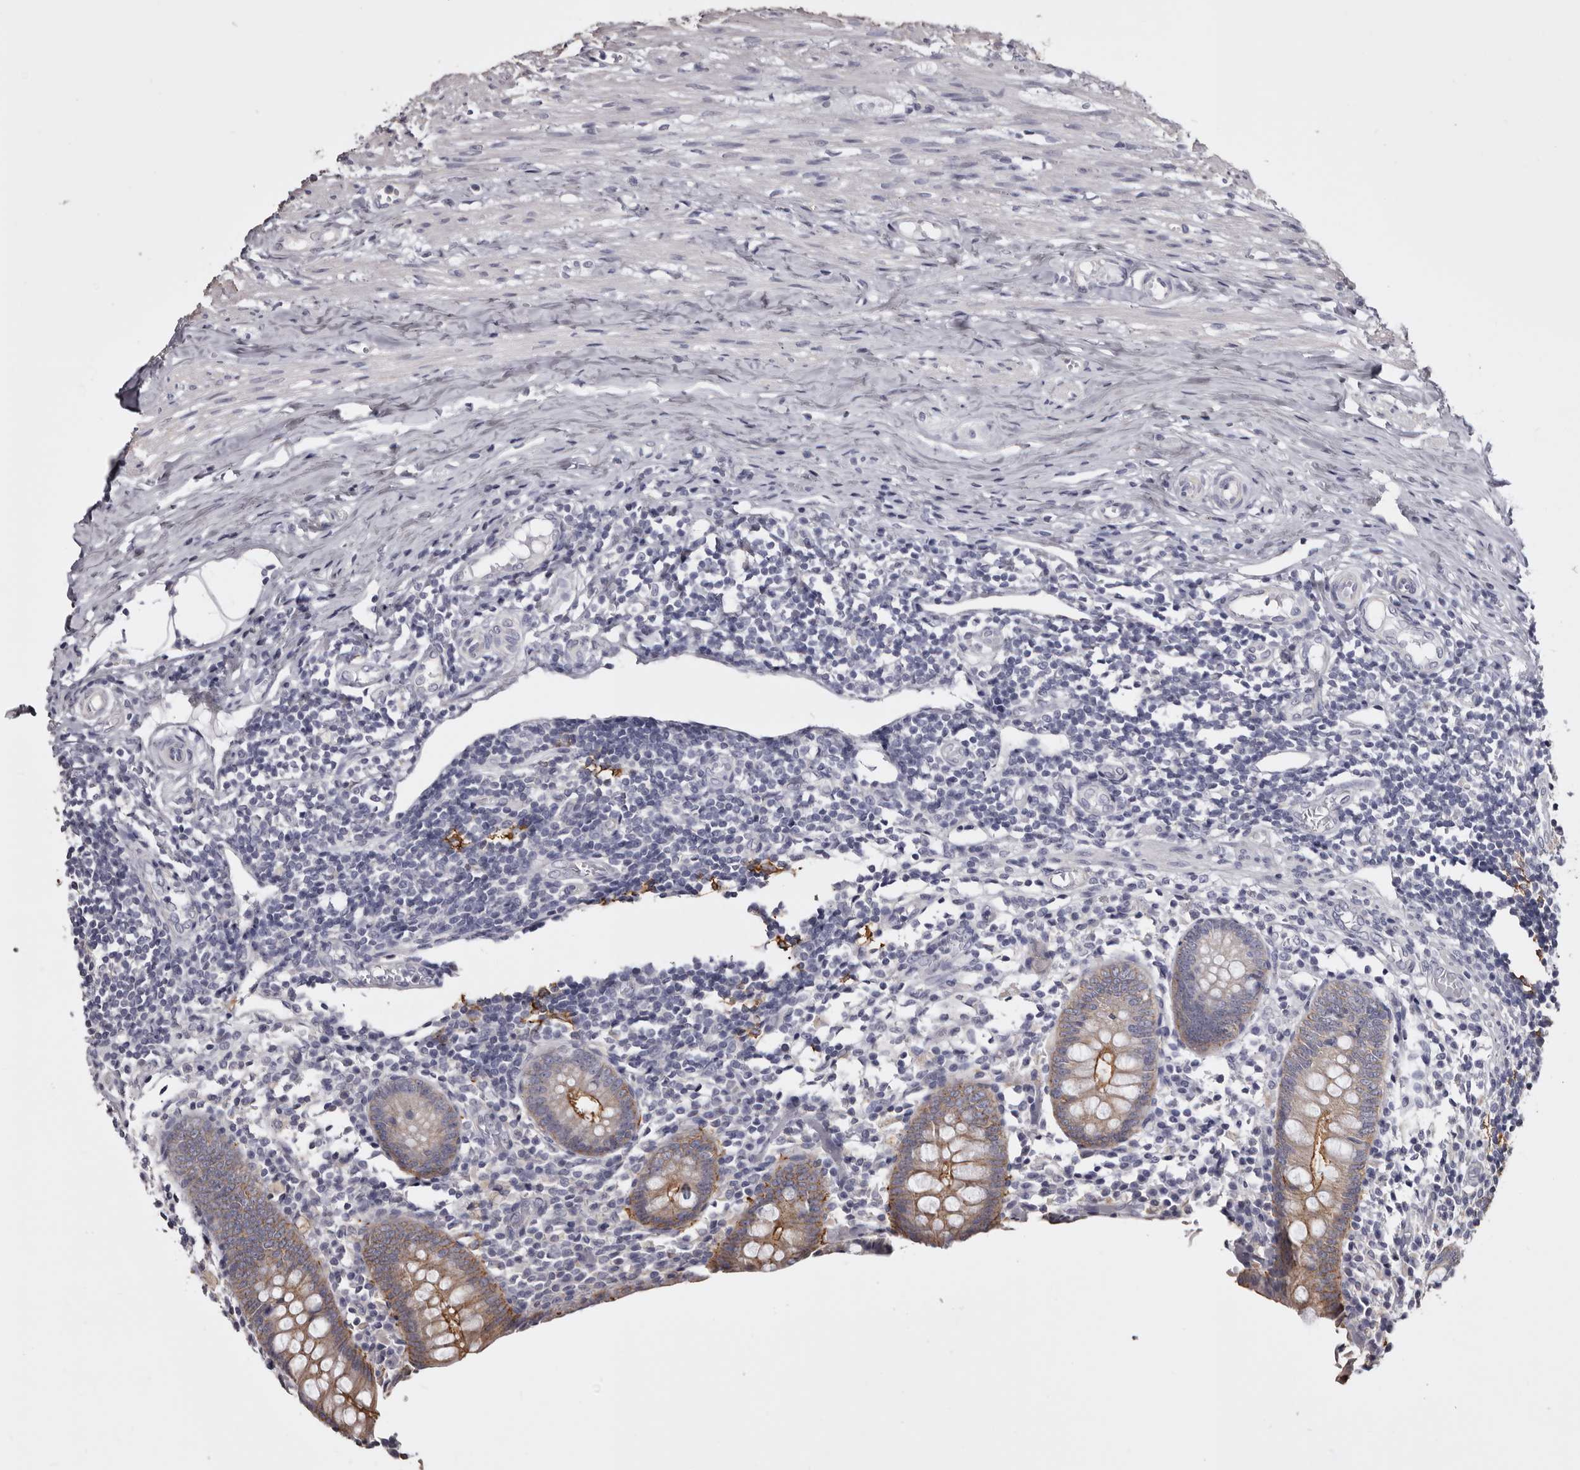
{"staining": {"intensity": "moderate", "quantity": ">75%", "location": "cytoplasmic/membranous"}, "tissue": "appendix", "cell_type": "Glandular cells", "image_type": "normal", "snomed": [{"axis": "morphology", "description": "Normal tissue, NOS"}, {"axis": "topography", "description": "Appendix"}], "caption": "Immunohistochemistry (IHC) (DAB) staining of unremarkable appendix shows moderate cytoplasmic/membranous protein positivity in about >75% of glandular cells.", "gene": "LAD1", "patient": {"sex": "female", "age": 17}}